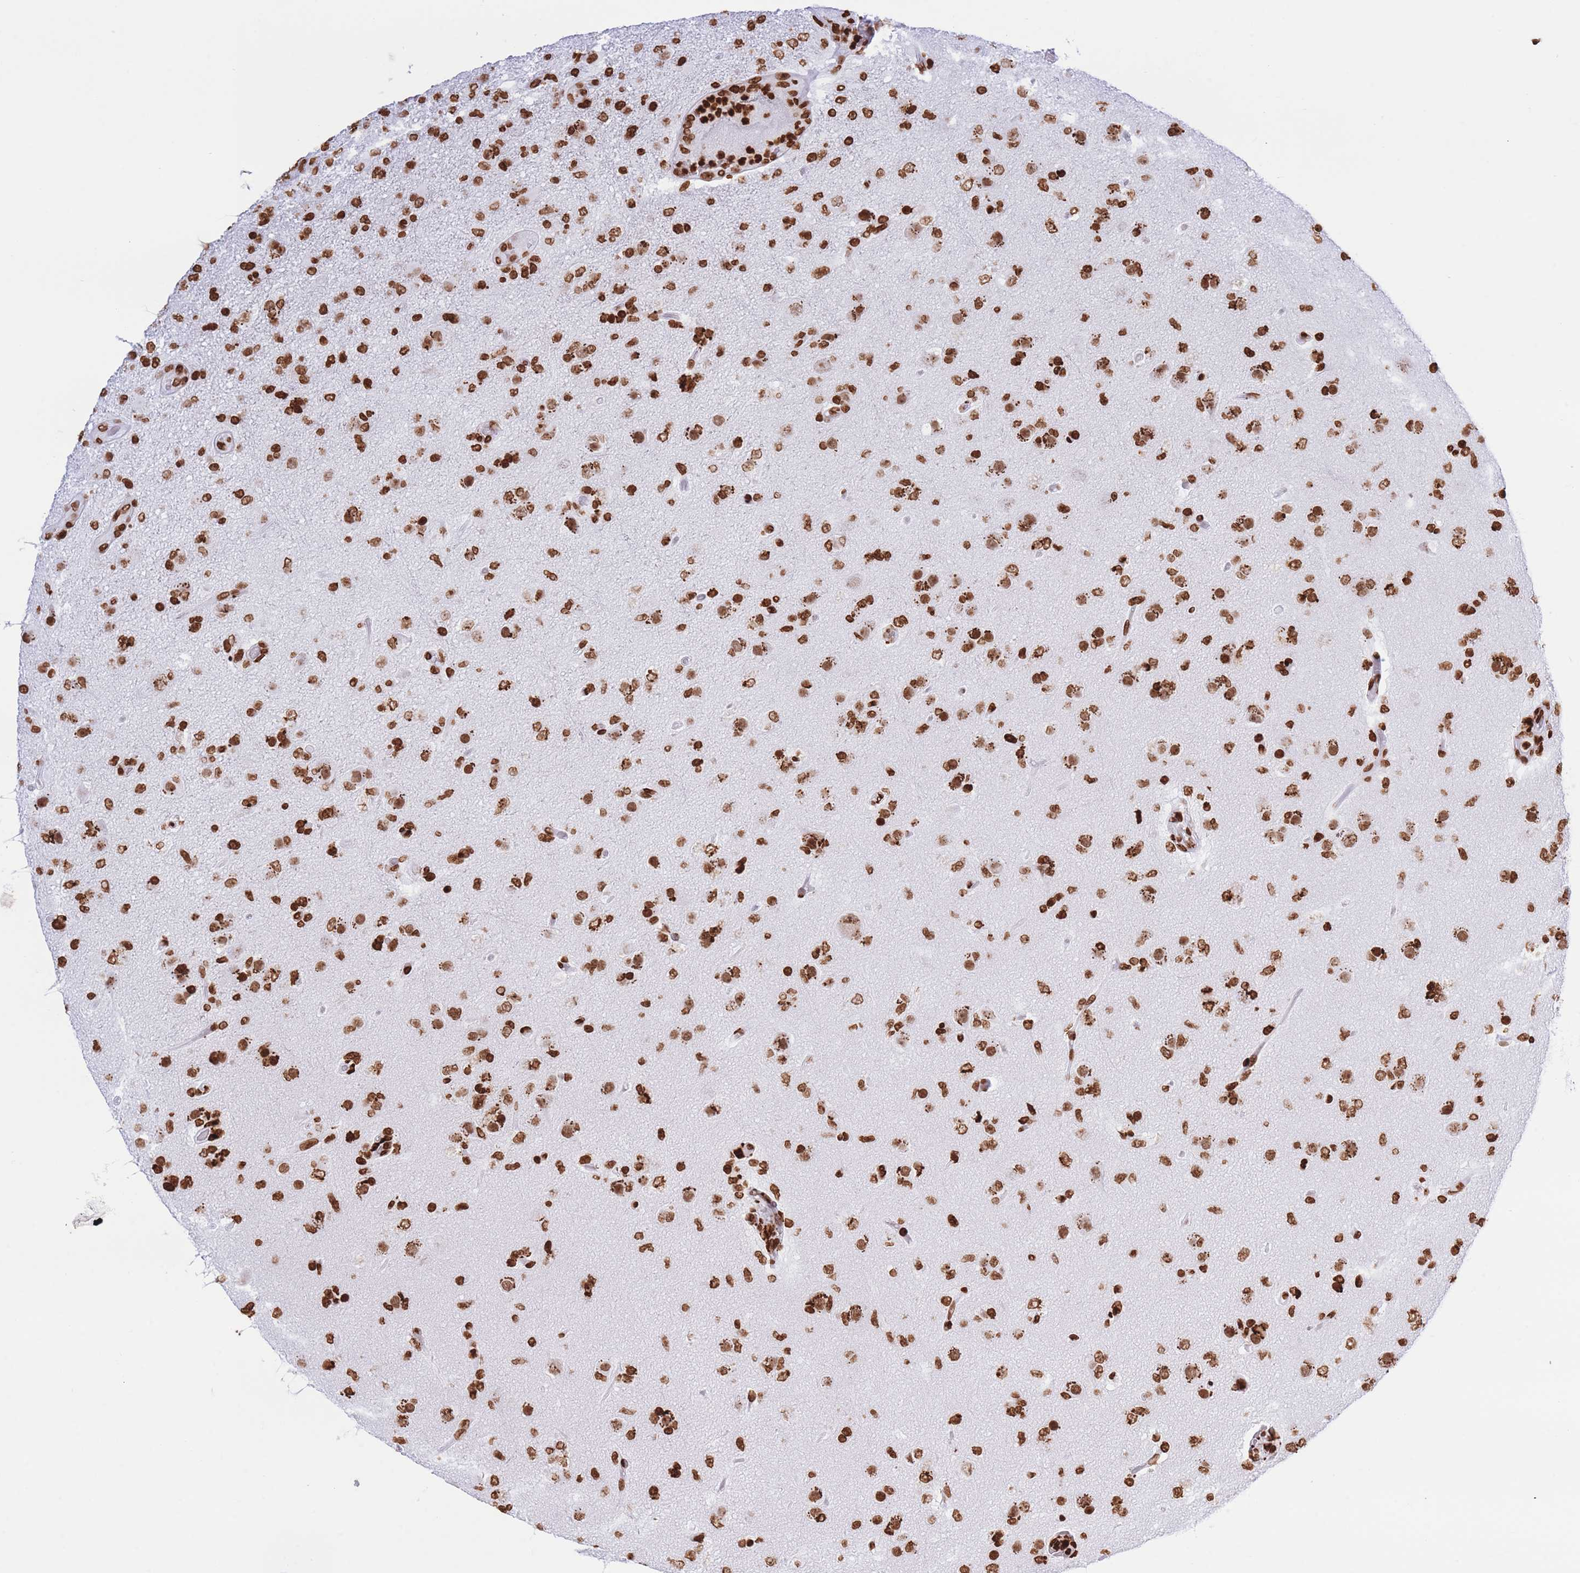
{"staining": {"intensity": "strong", "quantity": ">75%", "location": "nuclear"}, "tissue": "glioma", "cell_type": "Tumor cells", "image_type": "cancer", "snomed": [{"axis": "morphology", "description": "Glioma, malignant, High grade"}, {"axis": "topography", "description": "Brain"}], "caption": "IHC micrograph of neoplastic tissue: human glioma stained using immunohistochemistry shows high levels of strong protein expression localized specifically in the nuclear of tumor cells, appearing as a nuclear brown color.", "gene": "H2BC11", "patient": {"sex": "female", "age": 74}}